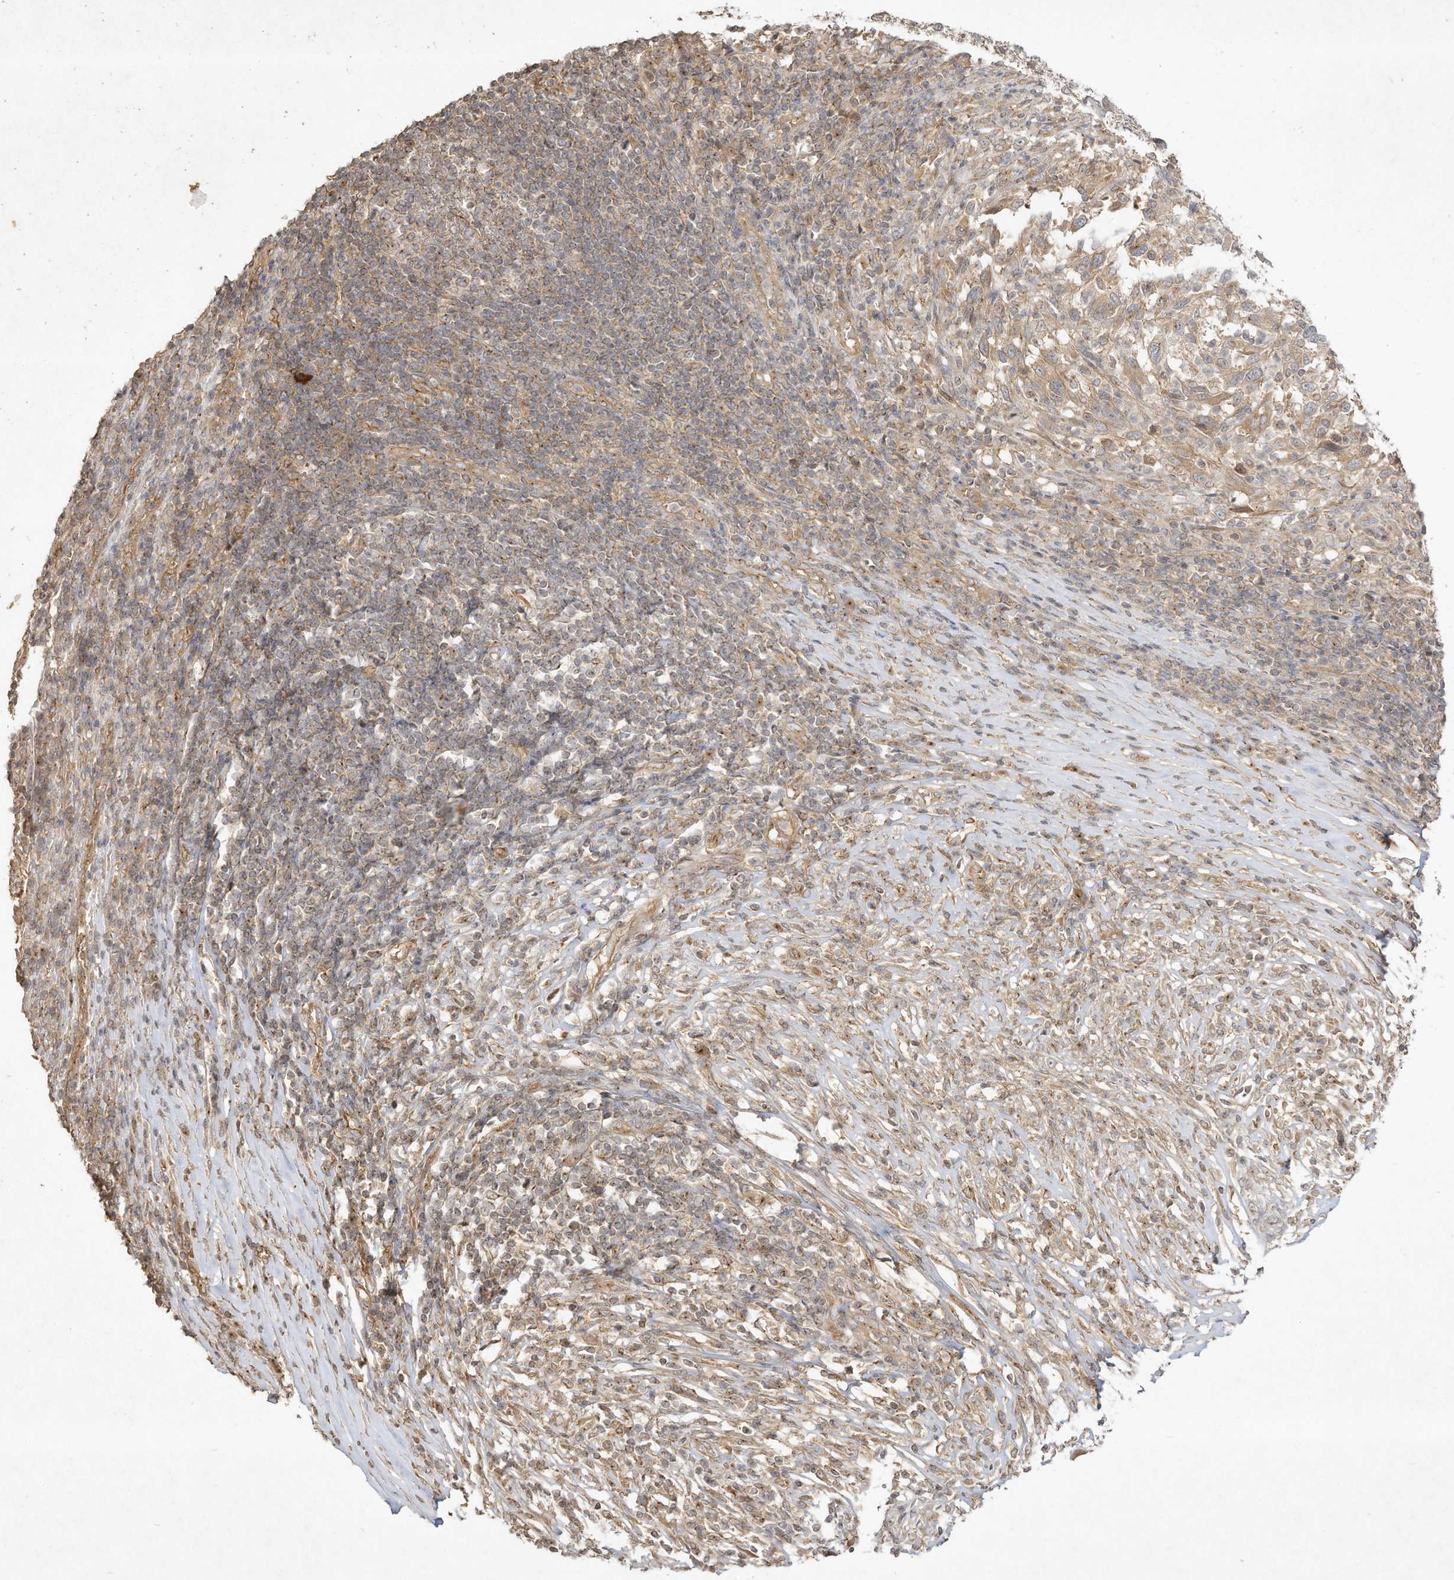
{"staining": {"intensity": "moderate", "quantity": ">75%", "location": "cytoplasmic/membranous"}, "tissue": "melanoma", "cell_type": "Tumor cells", "image_type": "cancer", "snomed": [{"axis": "morphology", "description": "Malignant melanoma, Metastatic site"}, {"axis": "topography", "description": "Lymph node"}], "caption": "A histopathology image of human melanoma stained for a protein demonstrates moderate cytoplasmic/membranous brown staining in tumor cells.", "gene": "DYNC1I2", "patient": {"sex": "male", "age": 61}}